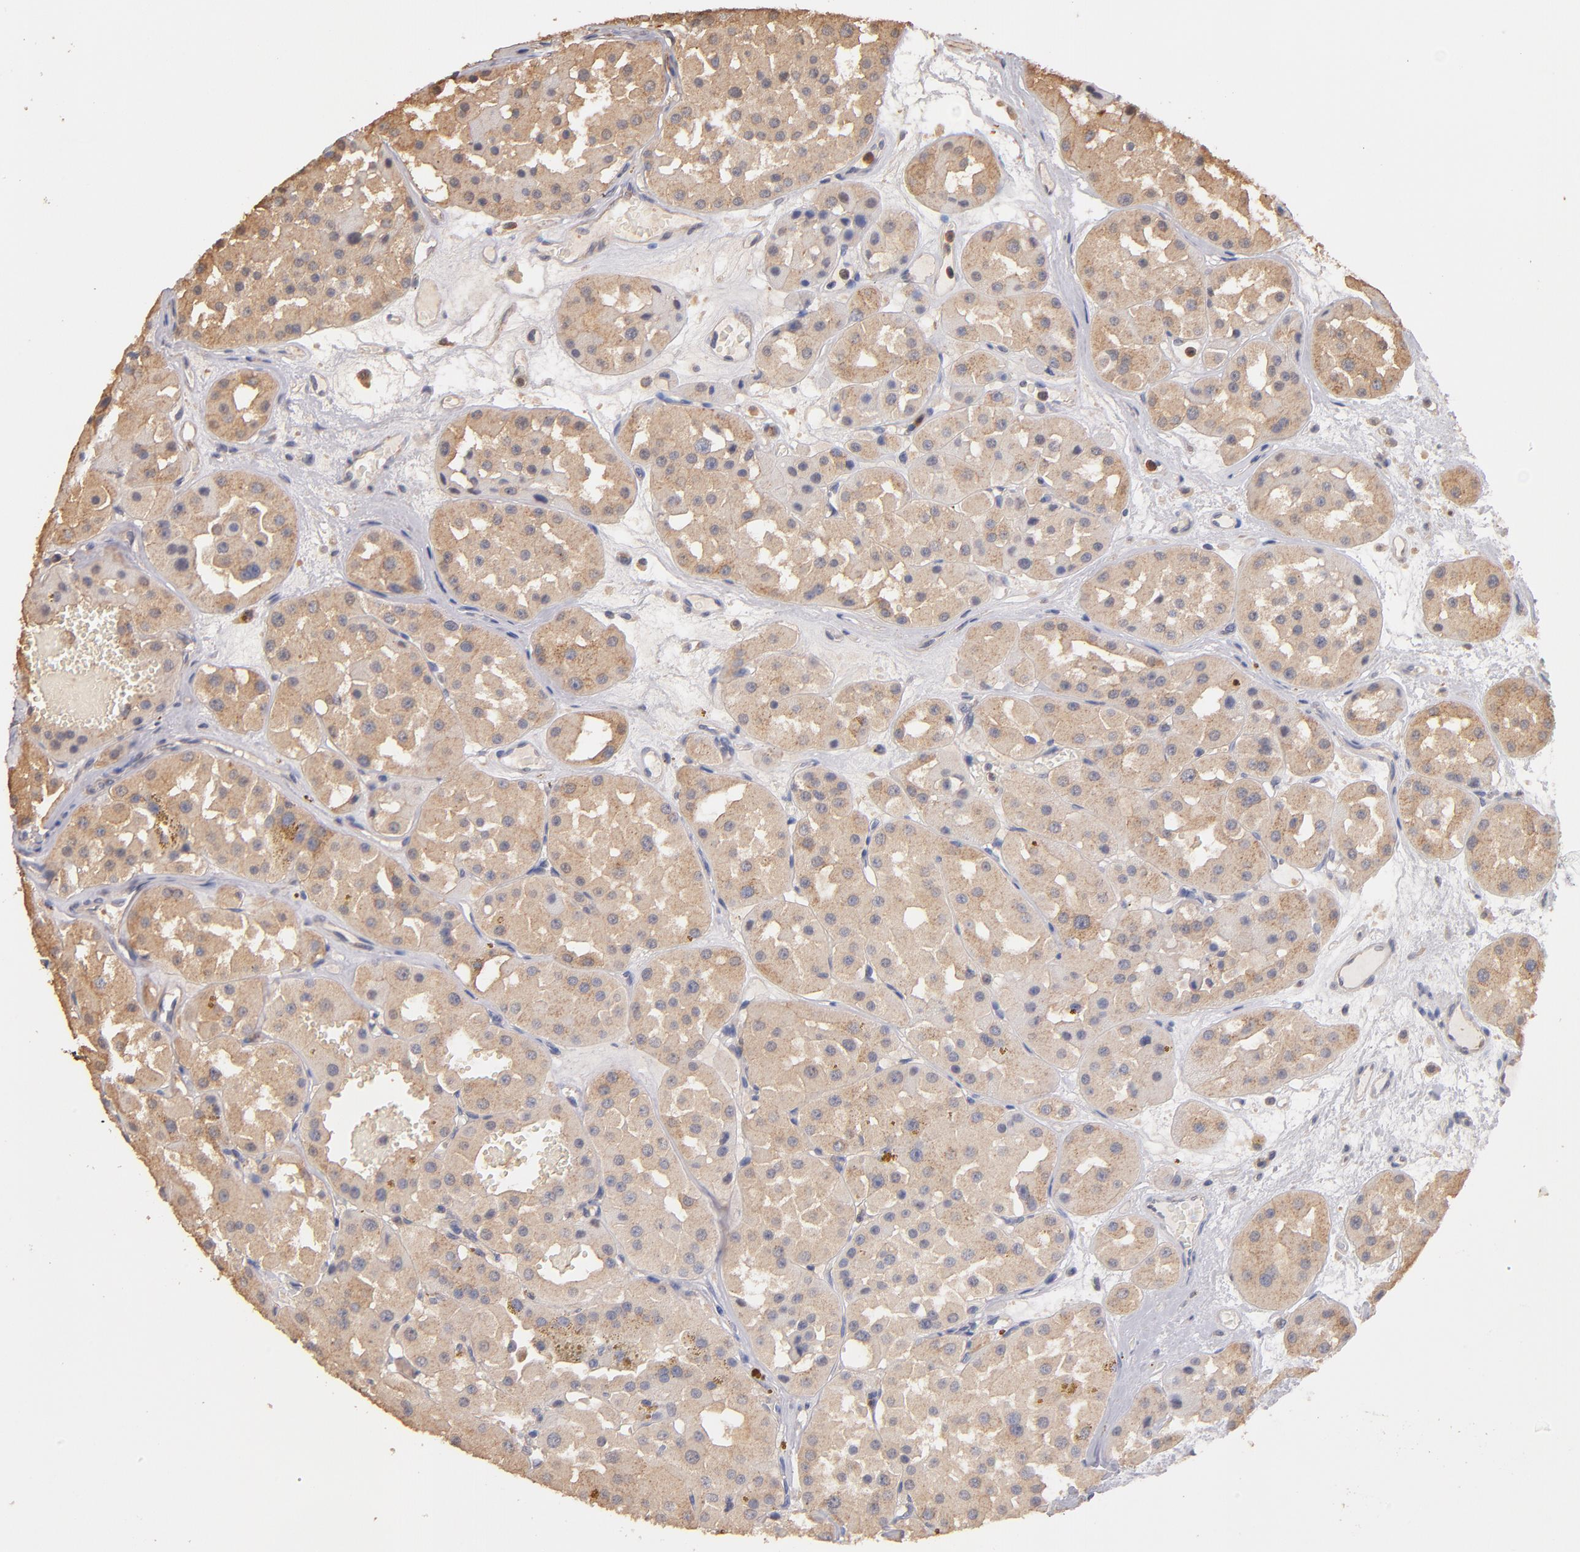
{"staining": {"intensity": "moderate", "quantity": ">75%", "location": "cytoplasmic/membranous"}, "tissue": "renal cancer", "cell_type": "Tumor cells", "image_type": "cancer", "snomed": [{"axis": "morphology", "description": "Adenocarcinoma, uncertain malignant potential"}, {"axis": "topography", "description": "Kidney"}], "caption": "Moderate cytoplasmic/membranous staining is present in approximately >75% of tumor cells in renal cancer.", "gene": "RO60", "patient": {"sex": "male", "age": 63}}